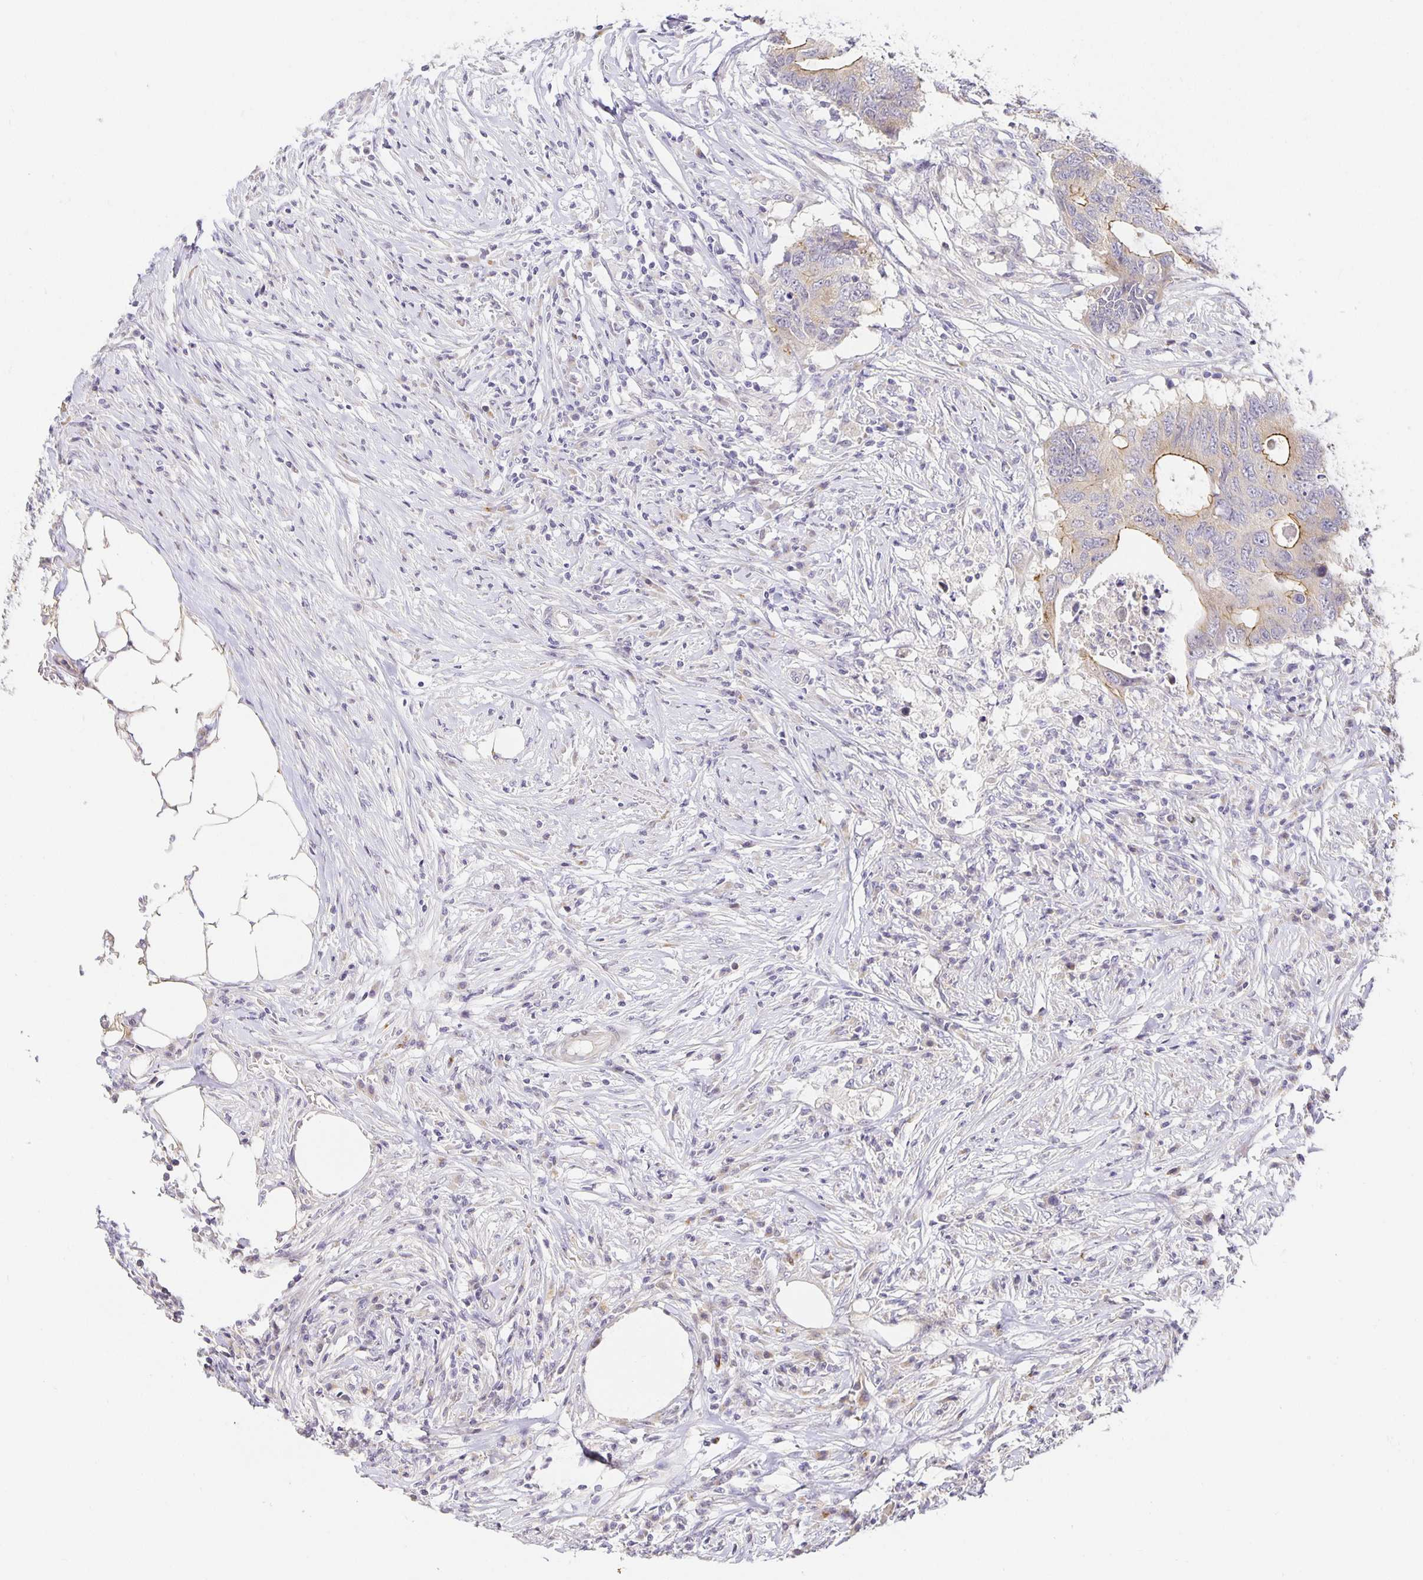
{"staining": {"intensity": "moderate", "quantity": "25%-75%", "location": "cytoplasmic/membranous"}, "tissue": "colorectal cancer", "cell_type": "Tumor cells", "image_type": "cancer", "snomed": [{"axis": "morphology", "description": "Adenocarcinoma, NOS"}, {"axis": "topography", "description": "Colon"}], "caption": "The immunohistochemical stain labels moderate cytoplasmic/membranous staining in tumor cells of colorectal adenocarcinoma tissue.", "gene": "TJP3", "patient": {"sex": "male", "age": 71}}